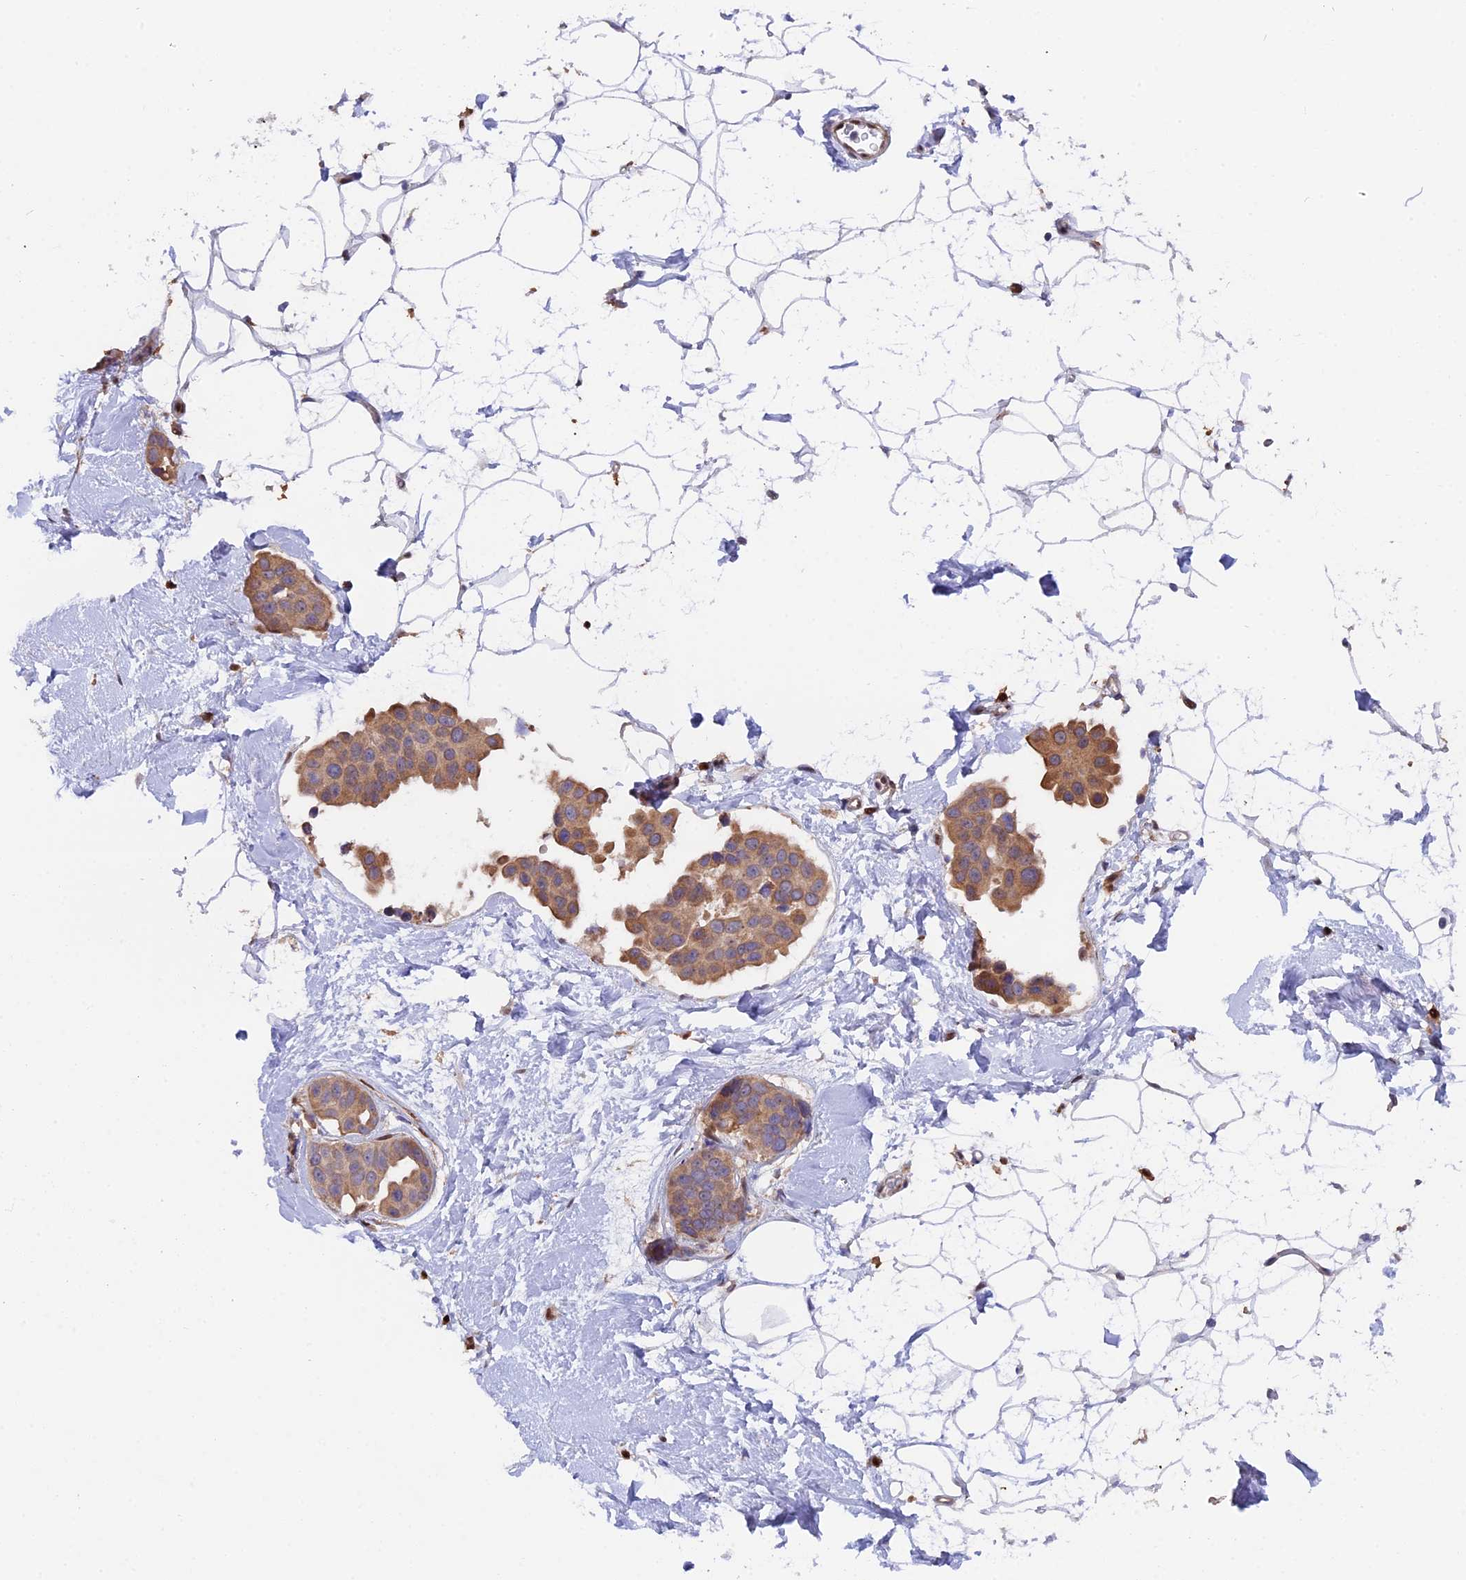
{"staining": {"intensity": "moderate", "quantity": ">75%", "location": "cytoplasmic/membranous"}, "tissue": "breast cancer", "cell_type": "Tumor cells", "image_type": "cancer", "snomed": [{"axis": "morphology", "description": "Normal tissue, NOS"}, {"axis": "morphology", "description": "Duct carcinoma"}, {"axis": "topography", "description": "Breast"}], "caption": "Immunohistochemistry (IHC) micrograph of breast cancer (invasive ductal carcinoma) stained for a protein (brown), which shows medium levels of moderate cytoplasmic/membranous staining in about >75% of tumor cells.", "gene": "FAM118B", "patient": {"sex": "female", "age": 39}}